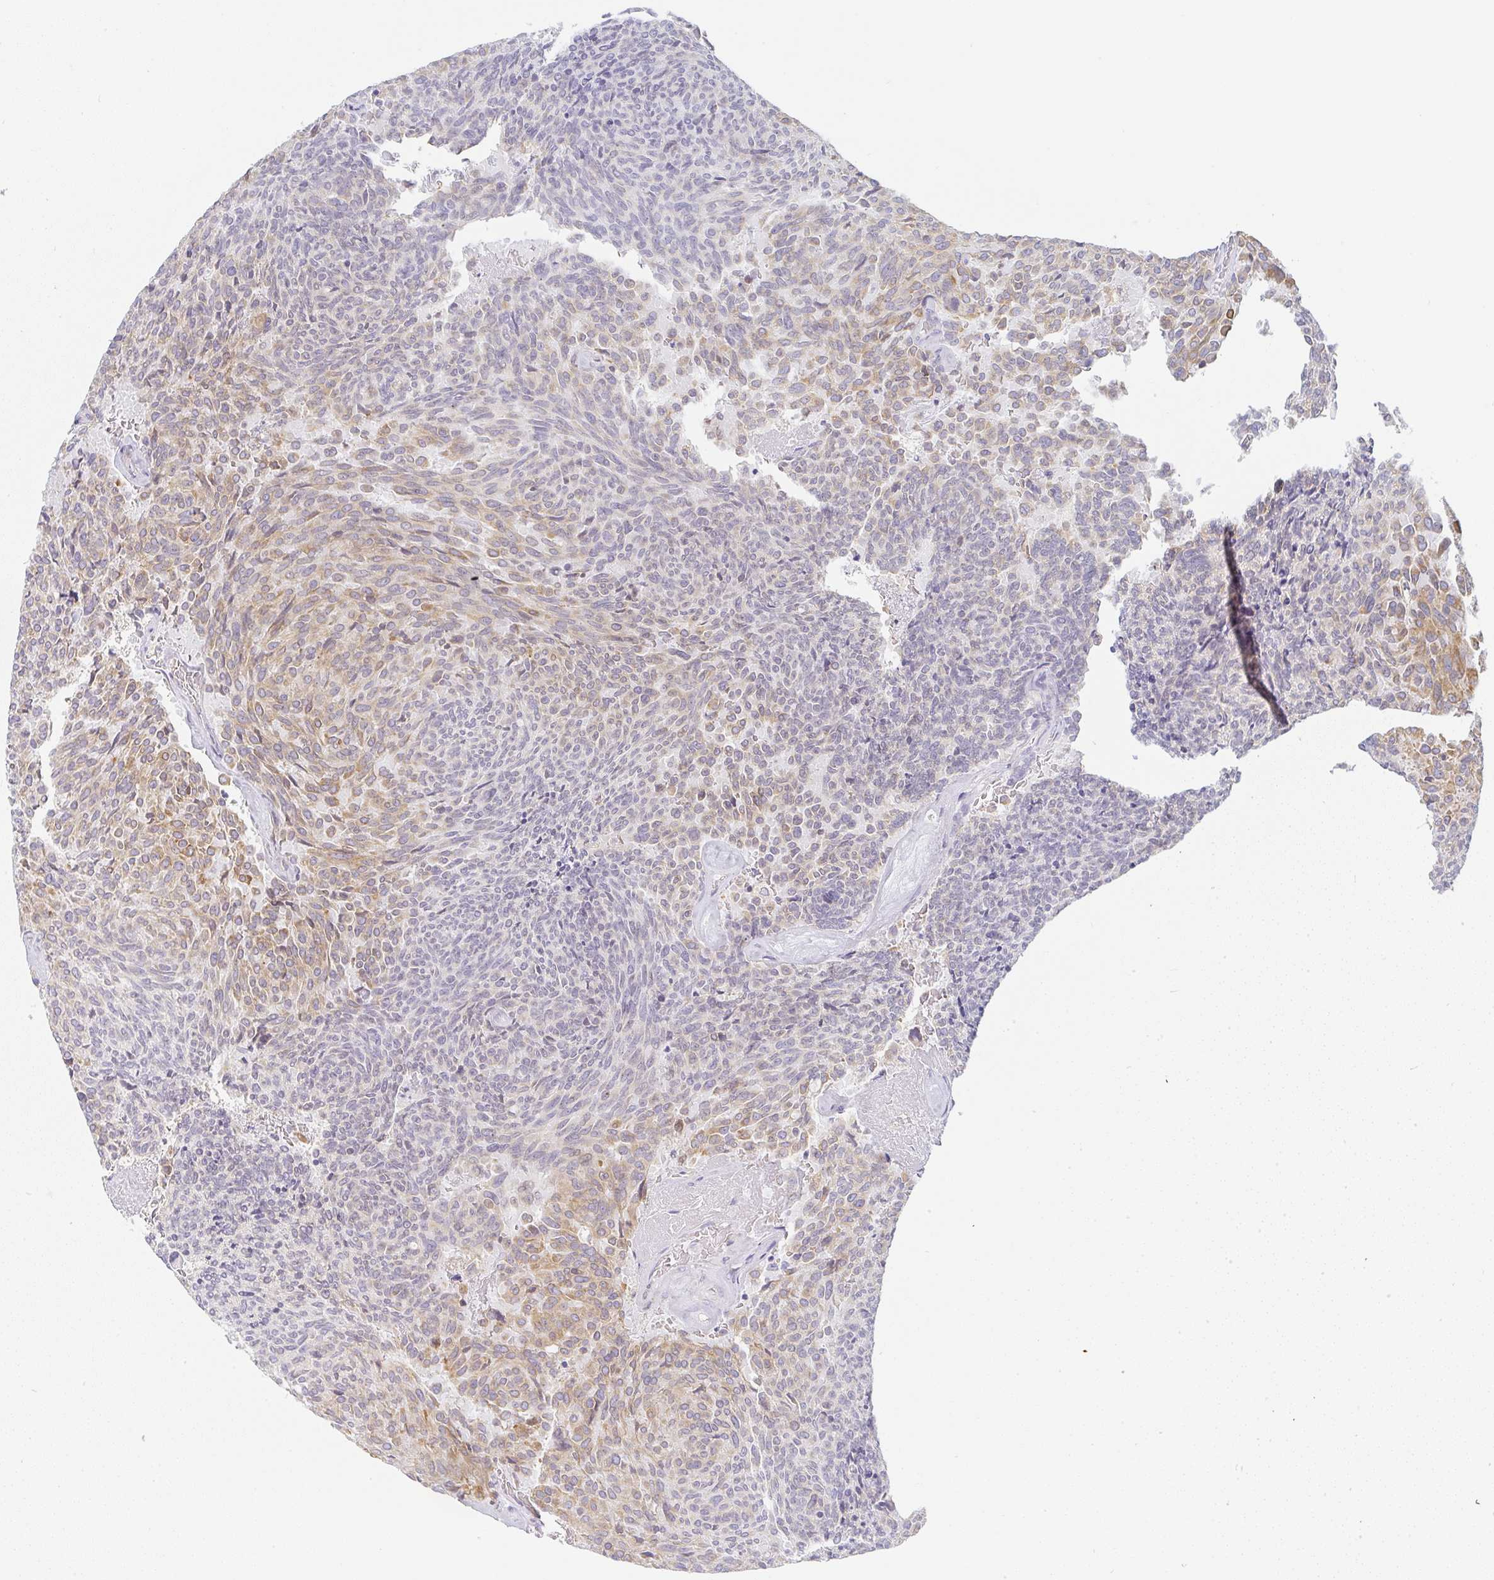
{"staining": {"intensity": "moderate", "quantity": "25%-75%", "location": "cytoplasmic/membranous"}, "tissue": "carcinoid", "cell_type": "Tumor cells", "image_type": "cancer", "snomed": [{"axis": "morphology", "description": "Carcinoid, malignant, NOS"}, {"axis": "topography", "description": "Pancreas"}], "caption": "A medium amount of moderate cytoplasmic/membranous positivity is appreciated in about 25%-75% of tumor cells in carcinoid tissue.", "gene": "DERL2", "patient": {"sex": "female", "age": 54}}